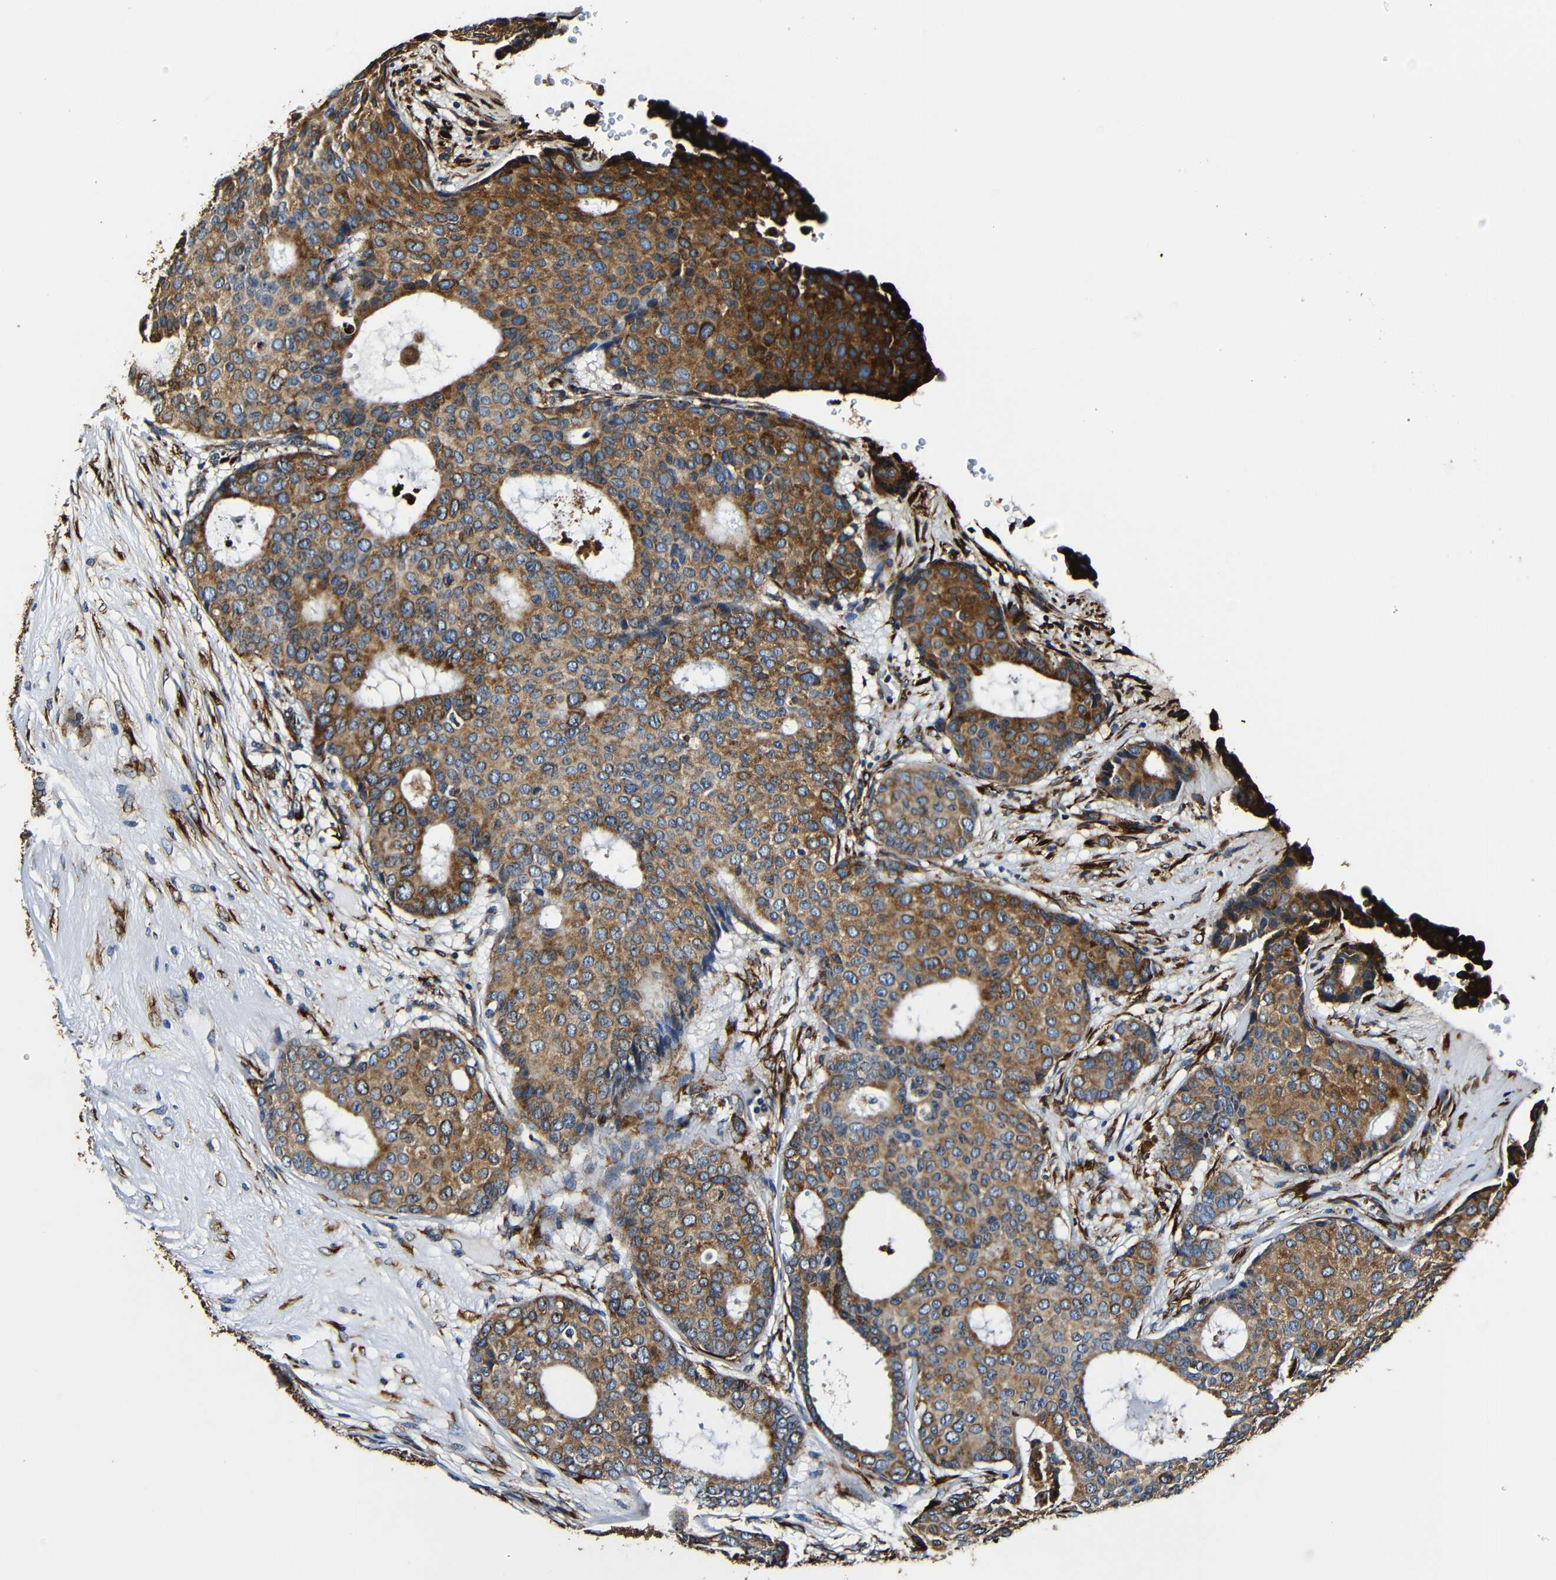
{"staining": {"intensity": "moderate", "quantity": ">75%", "location": "cytoplasmic/membranous"}, "tissue": "breast cancer", "cell_type": "Tumor cells", "image_type": "cancer", "snomed": [{"axis": "morphology", "description": "Duct carcinoma"}, {"axis": "topography", "description": "Breast"}], "caption": "Tumor cells reveal moderate cytoplasmic/membranous positivity in about >75% of cells in breast cancer.", "gene": "RRBP1", "patient": {"sex": "female", "age": 75}}